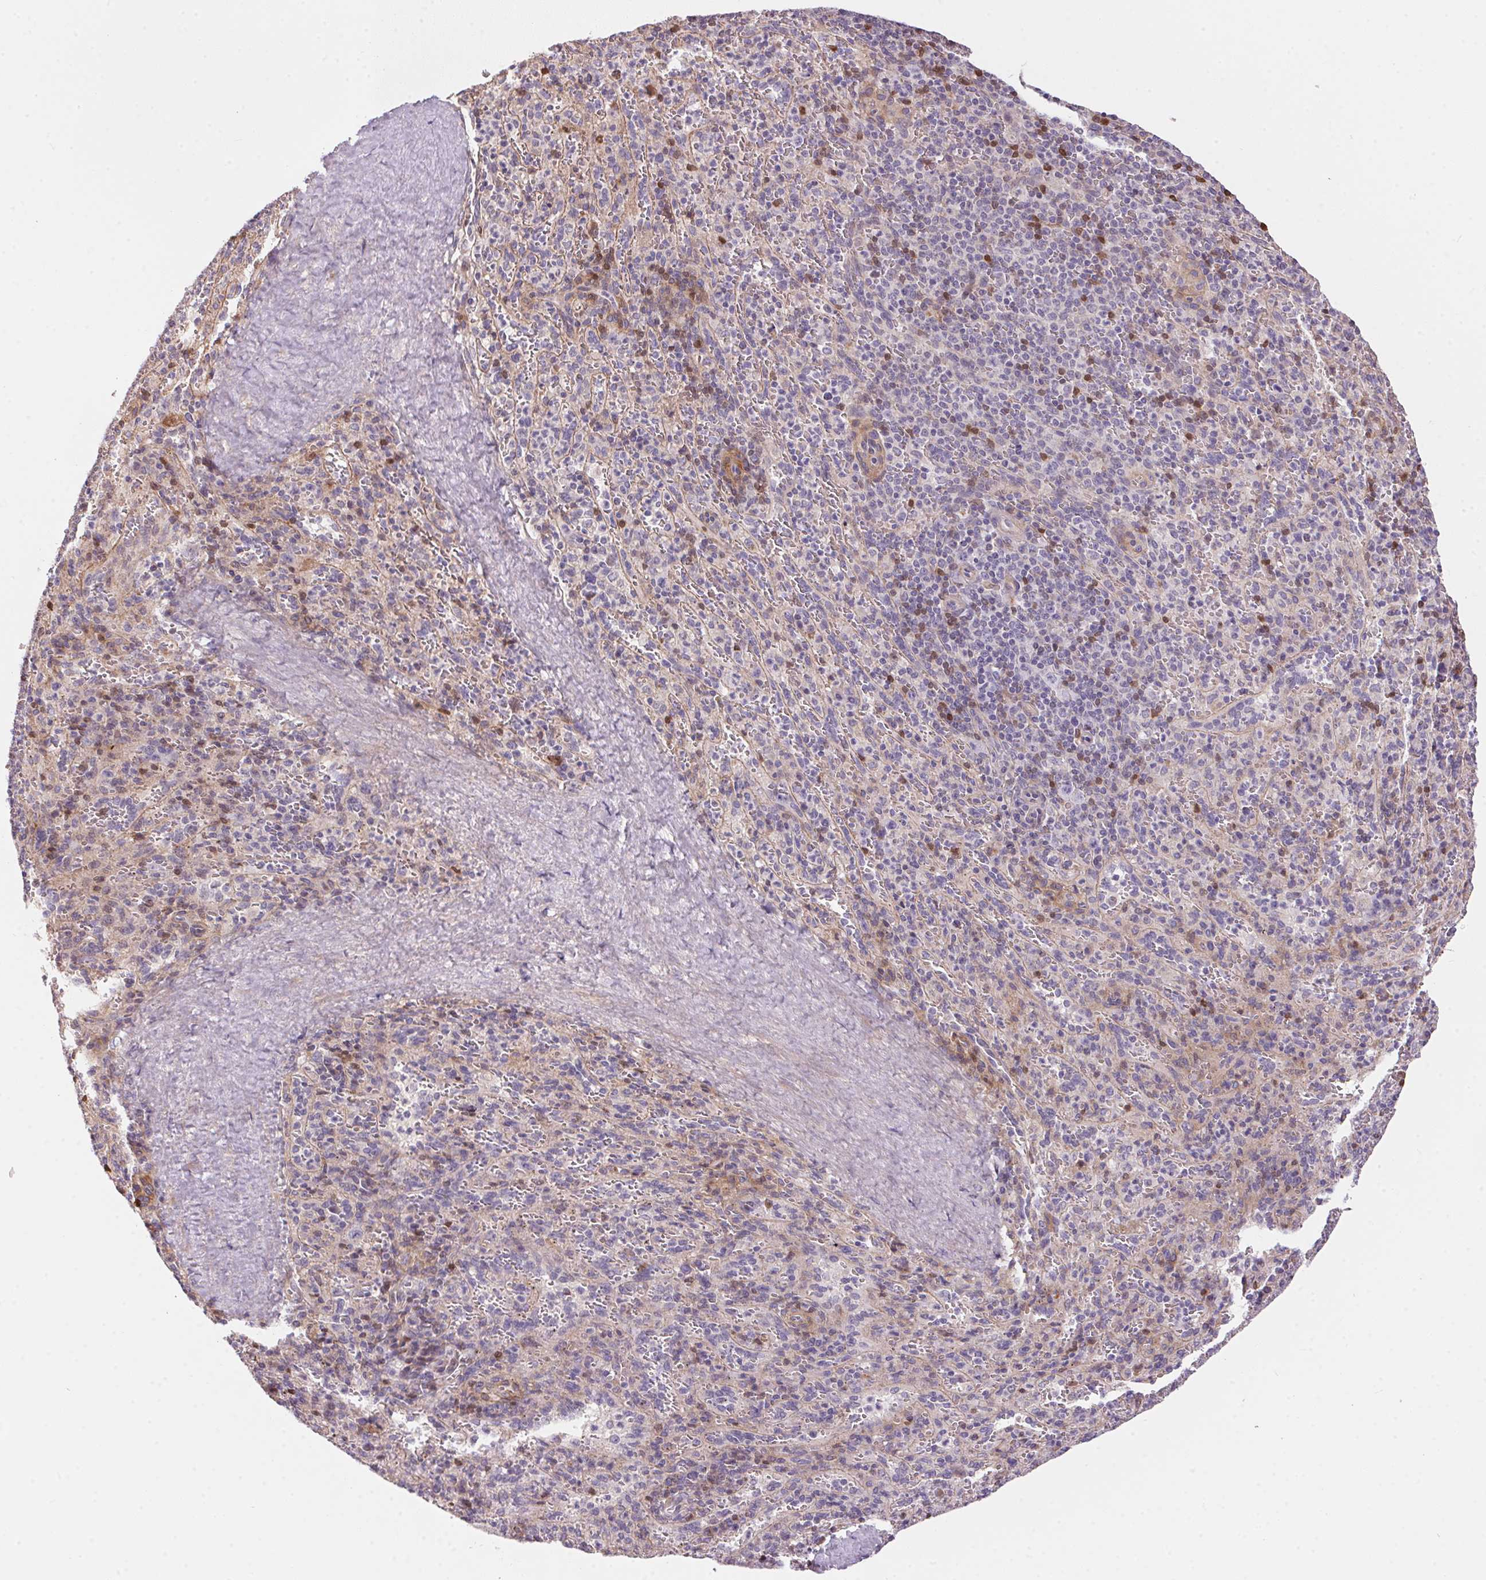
{"staining": {"intensity": "negative", "quantity": "none", "location": "none"}, "tissue": "spleen", "cell_type": "Cells in red pulp", "image_type": "normal", "snomed": [{"axis": "morphology", "description": "Normal tissue, NOS"}, {"axis": "topography", "description": "Spleen"}], "caption": "This is an IHC photomicrograph of unremarkable human spleen. There is no positivity in cells in red pulp.", "gene": "UNC13B", "patient": {"sex": "male", "age": 57}}